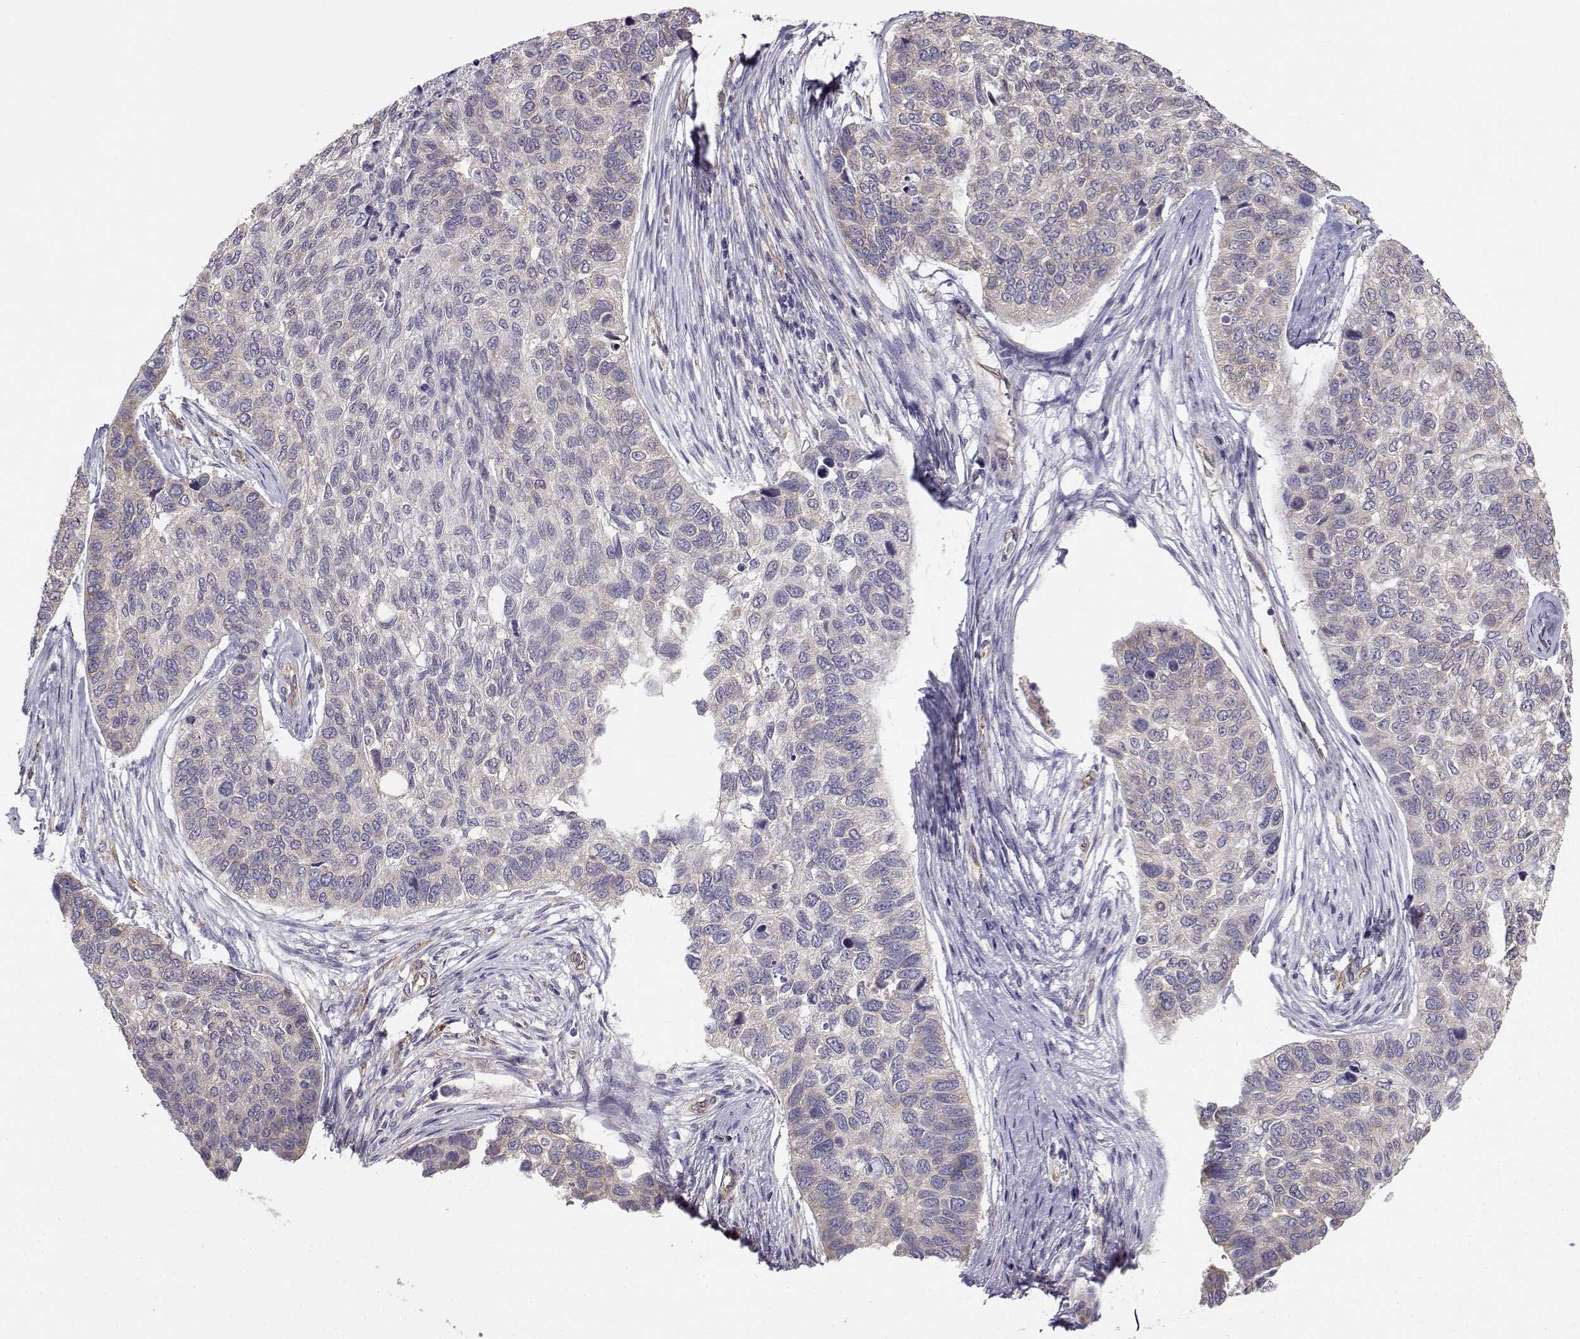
{"staining": {"intensity": "negative", "quantity": "none", "location": "none"}, "tissue": "lung cancer", "cell_type": "Tumor cells", "image_type": "cancer", "snomed": [{"axis": "morphology", "description": "Squamous cell carcinoma, NOS"}, {"axis": "topography", "description": "Lung"}], "caption": "Tumor cells are negative for brown protein staining in lung cancer (squamous cell carcinoma).", "gene": "BEND6", "patient": {"sex": "male", "age": 69}}